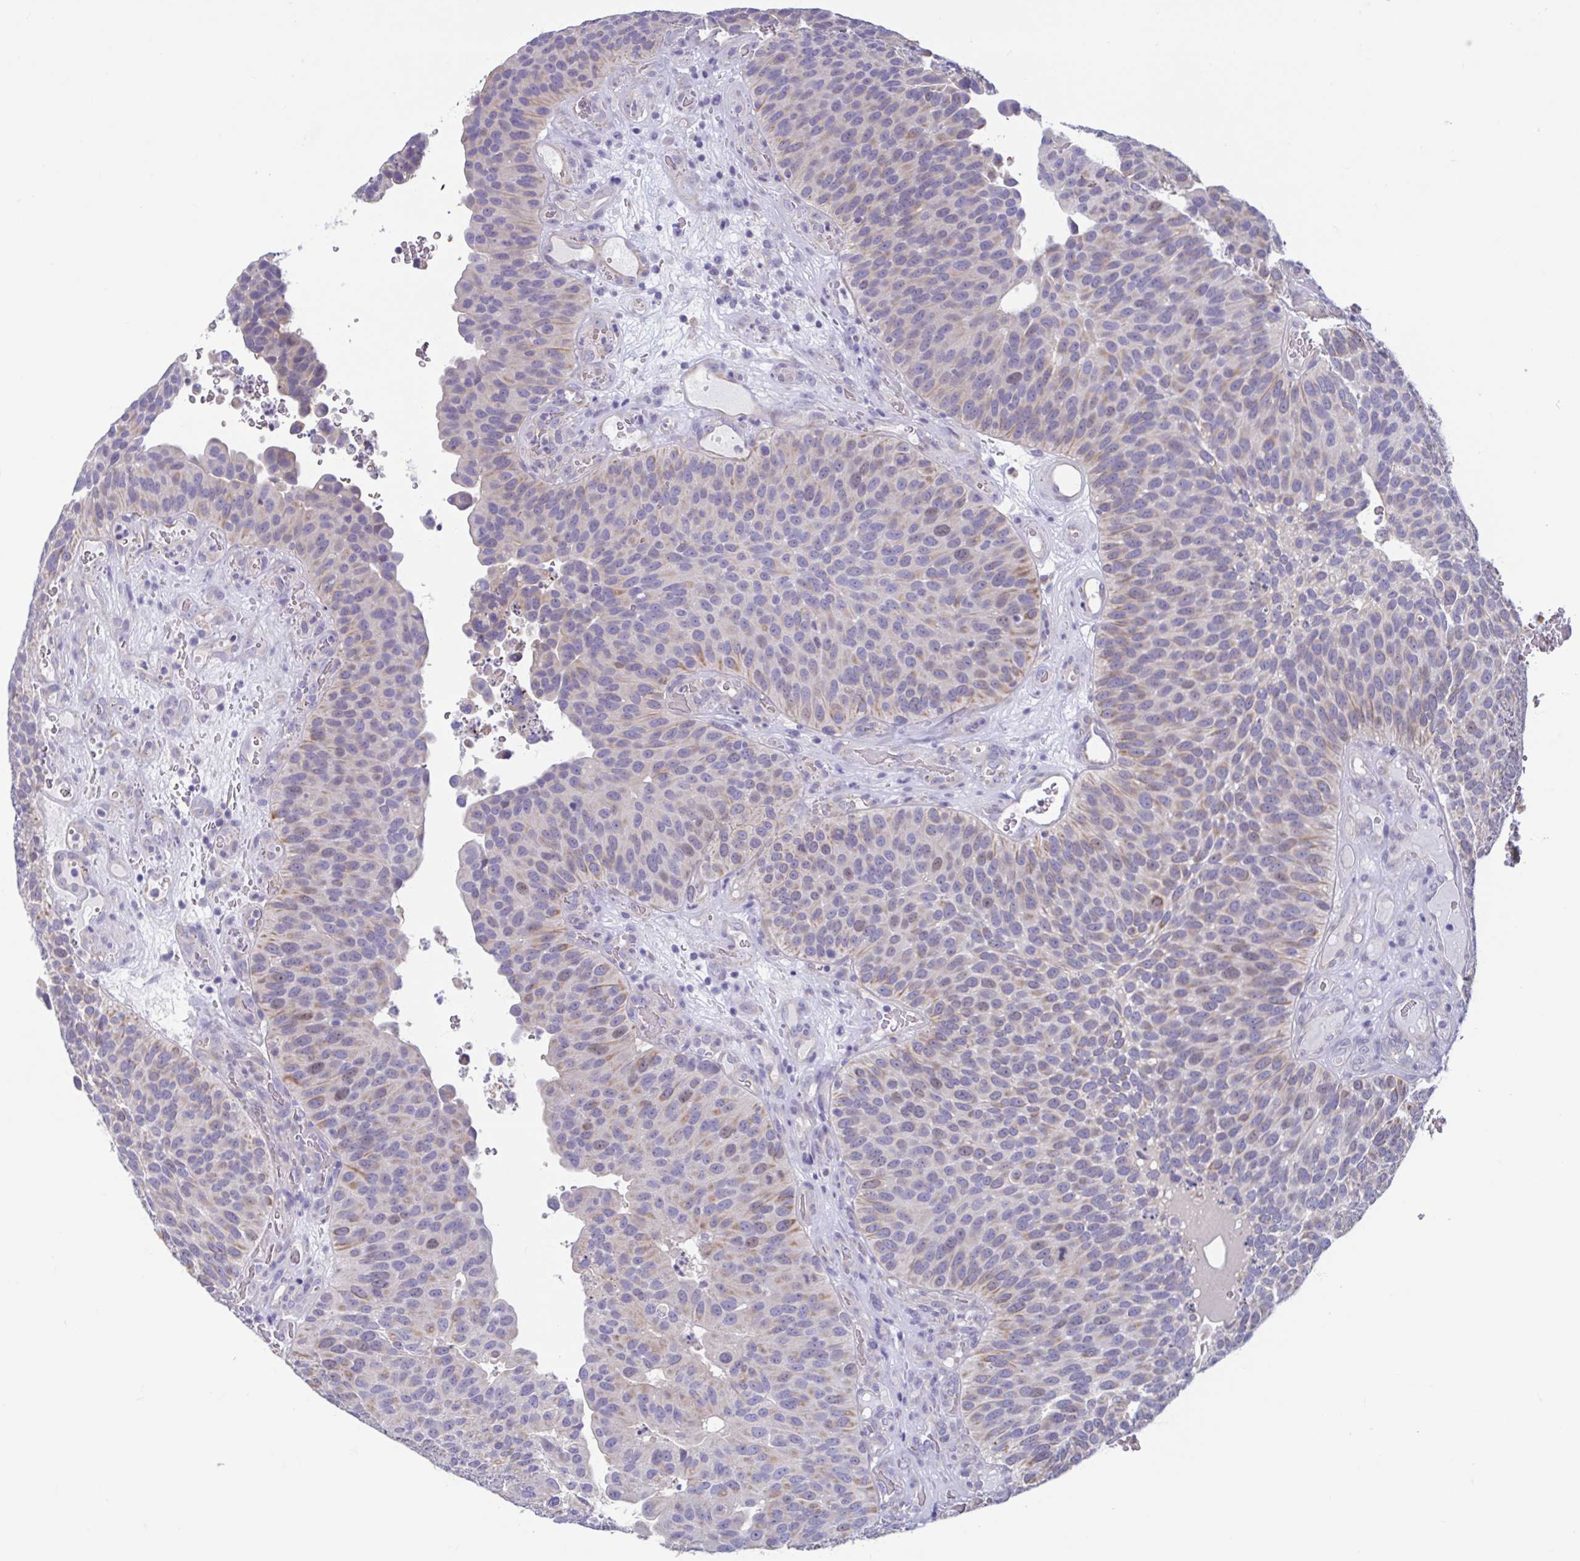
{"staining": {"intensity": "moderate", "quantity": "<25%", "location": "cytoplasmic/membranous"}, "tissue": "urothelial cancer", "cell_type": "Tumor cells", "image_type": "cancer", "snomed": [{"axis": "morphology", "description": "Urothelial carcinoma, Low grade"}, {"axis": "topography", "description": "Urinary bladder"}], "caption": "Immunohistochemical staining of urothelial carcinoma (low-grade) demonstrates low levels of moderate cytoplasmic/membranous protein expression in about <25% of tumor cells.", "gene": "MORC4", "patient": {"sex": "male", "age": 76}}